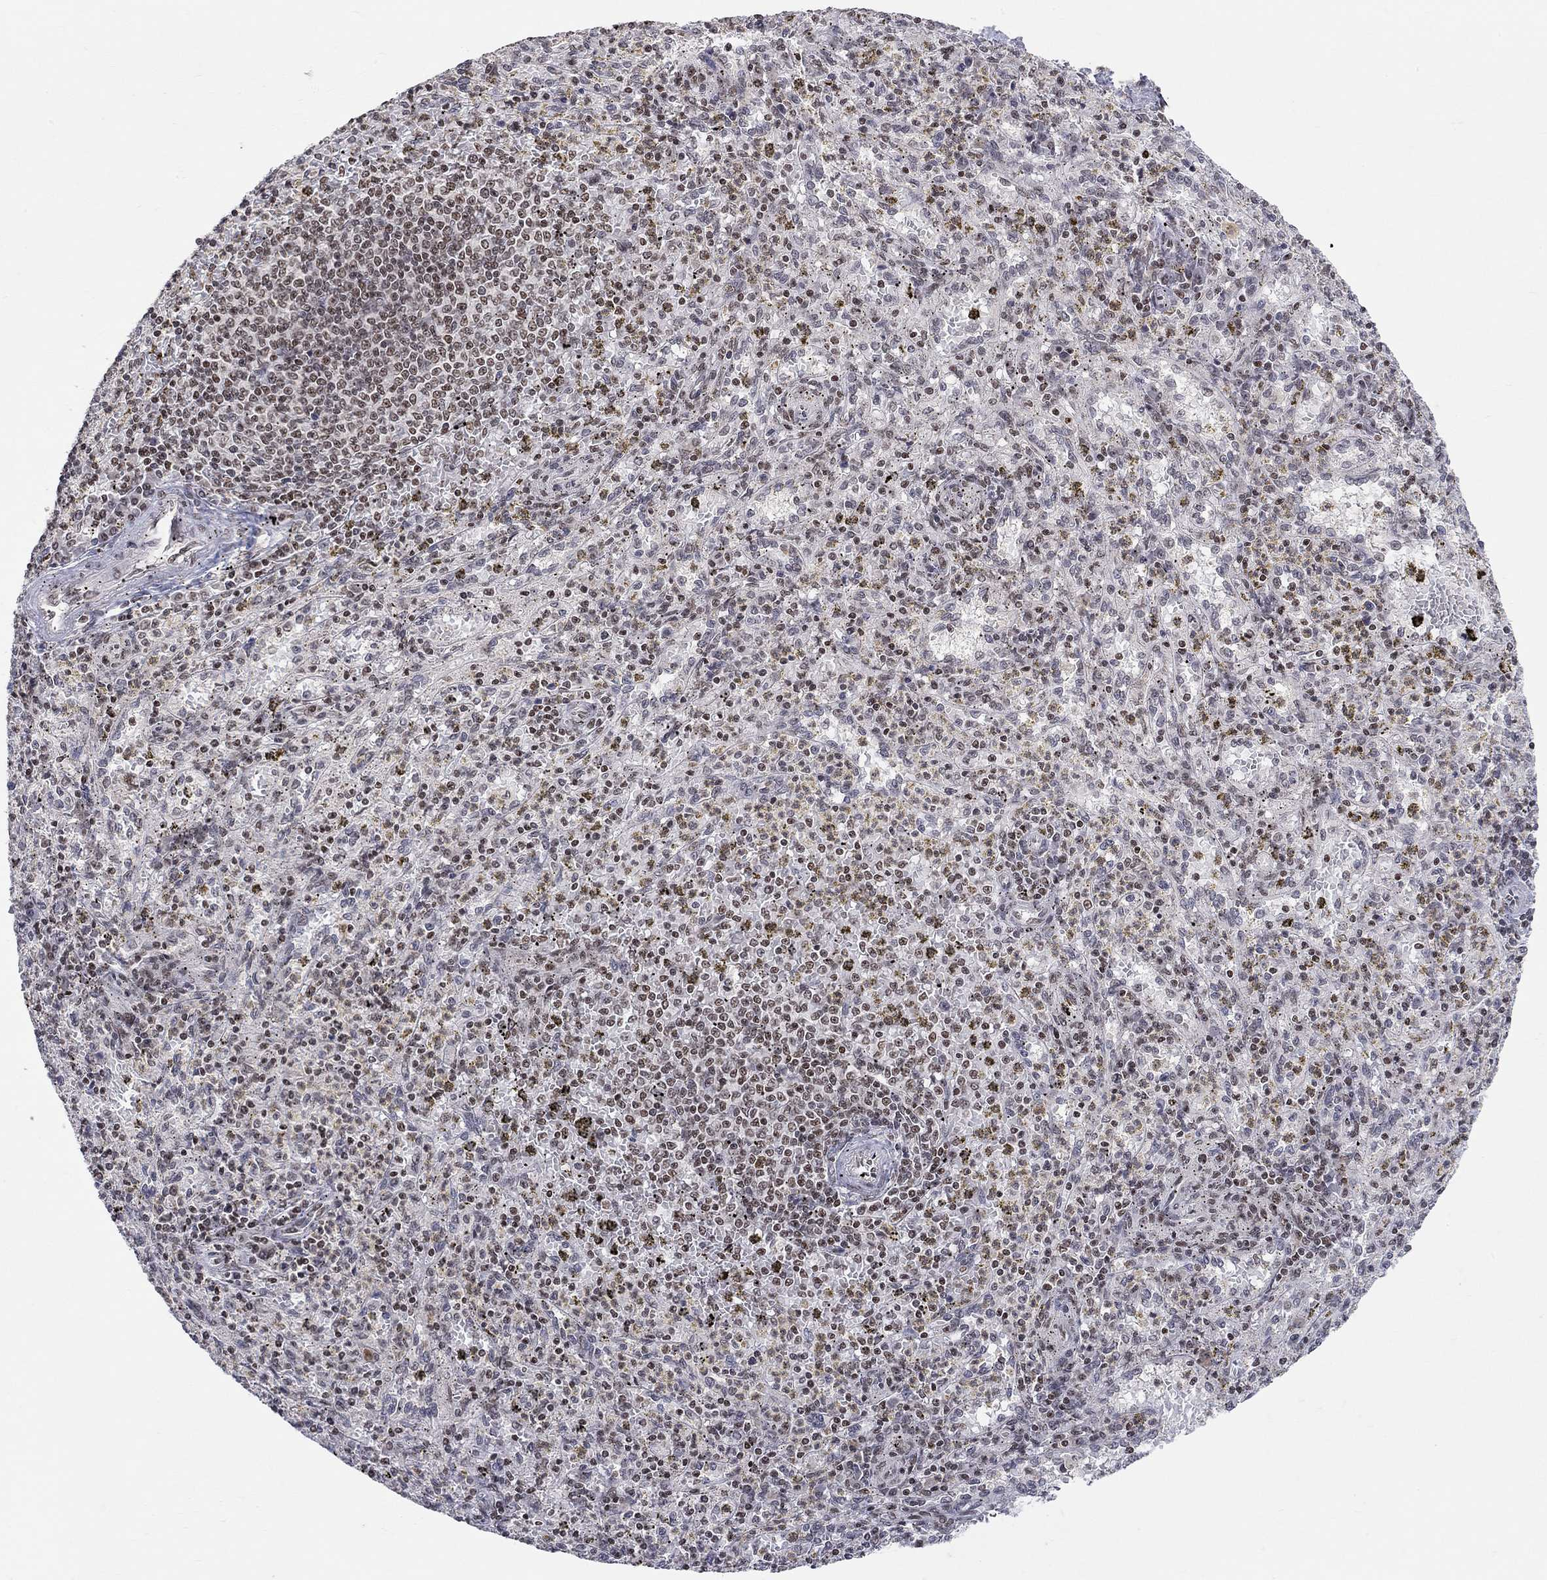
{"staining": {"intensity": "weak", "quantity": "<25%", "location": "nuclear"}, "tissue": "spleen", "cell_type": "Cells in red pulp", "image_type": "normal", "snomed": [{"axis": "morphology", "description": "Normal tissue, NOS"}, {"axis": "topography", "description": "Spleen"}], "caption": "Immunohistochemistry micrograph of benign spleen: spleen stained with DAB demonstrates no significant protein positivity in cells in red pulp.", "gene": "KLF12", "patient": {"sex": "male", "age": 60}}